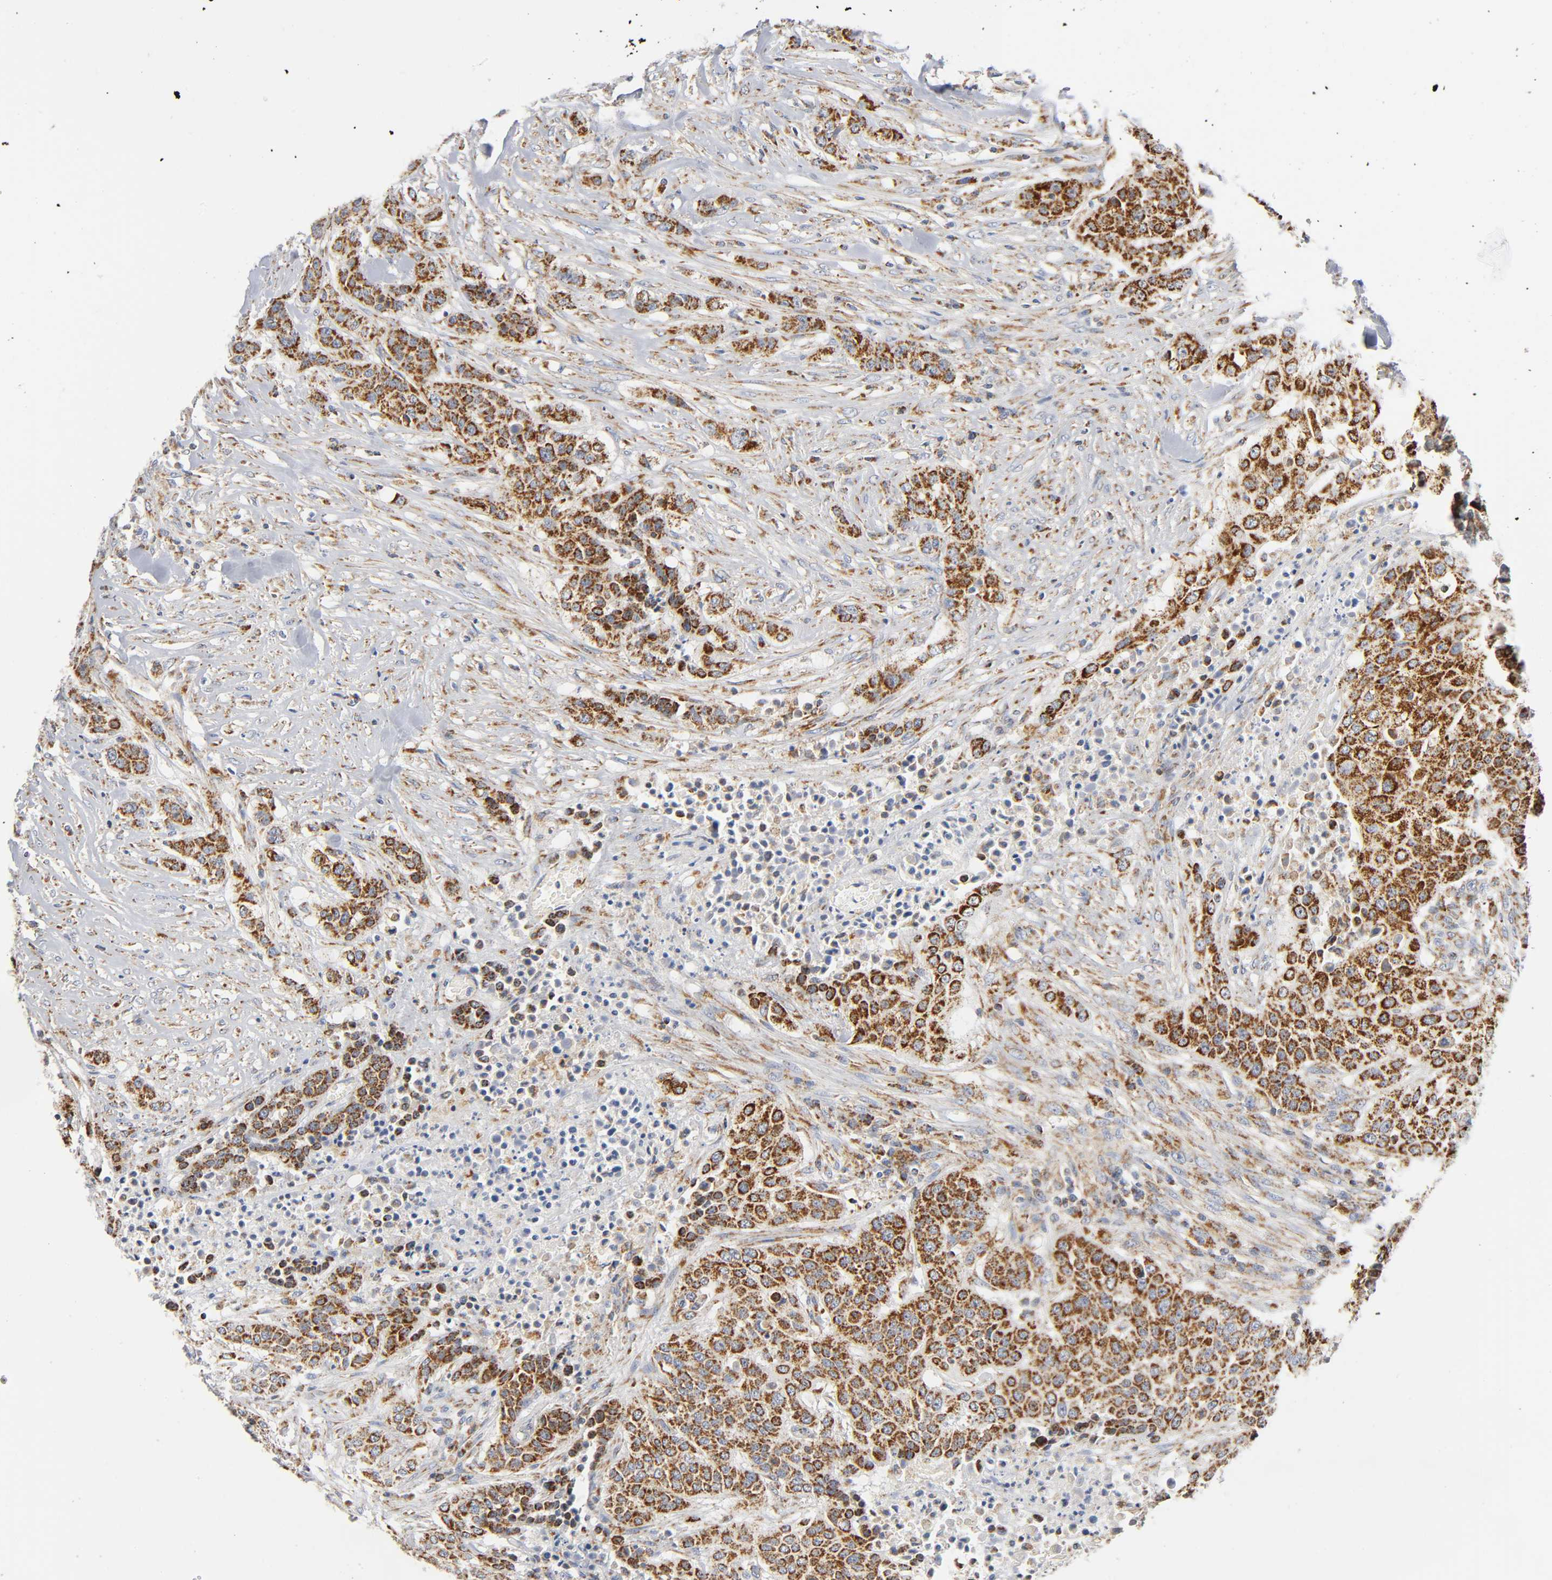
{"staining": {"intensity": "strong", "quantity": ">75%", "location": "cytoplasmic/membranous"}, "tissue": "urothelial cancer", "cell_type": "Tumor cells", "image_type": "cancer", "snomed": [{"axis": "morphology", "description": "Urothelial carcinoma, High grade"}, {"axis": "topography", "description": "Urinary bladder"}], "caption": "Immunohistochemical staining of urothelial cancer demonstrates high levels of strong cytoplasmic/membranous expression in approximately >75% of tumor cells.", "gene": "BAK1", "patient": {"sex": "male", "age": 74}}